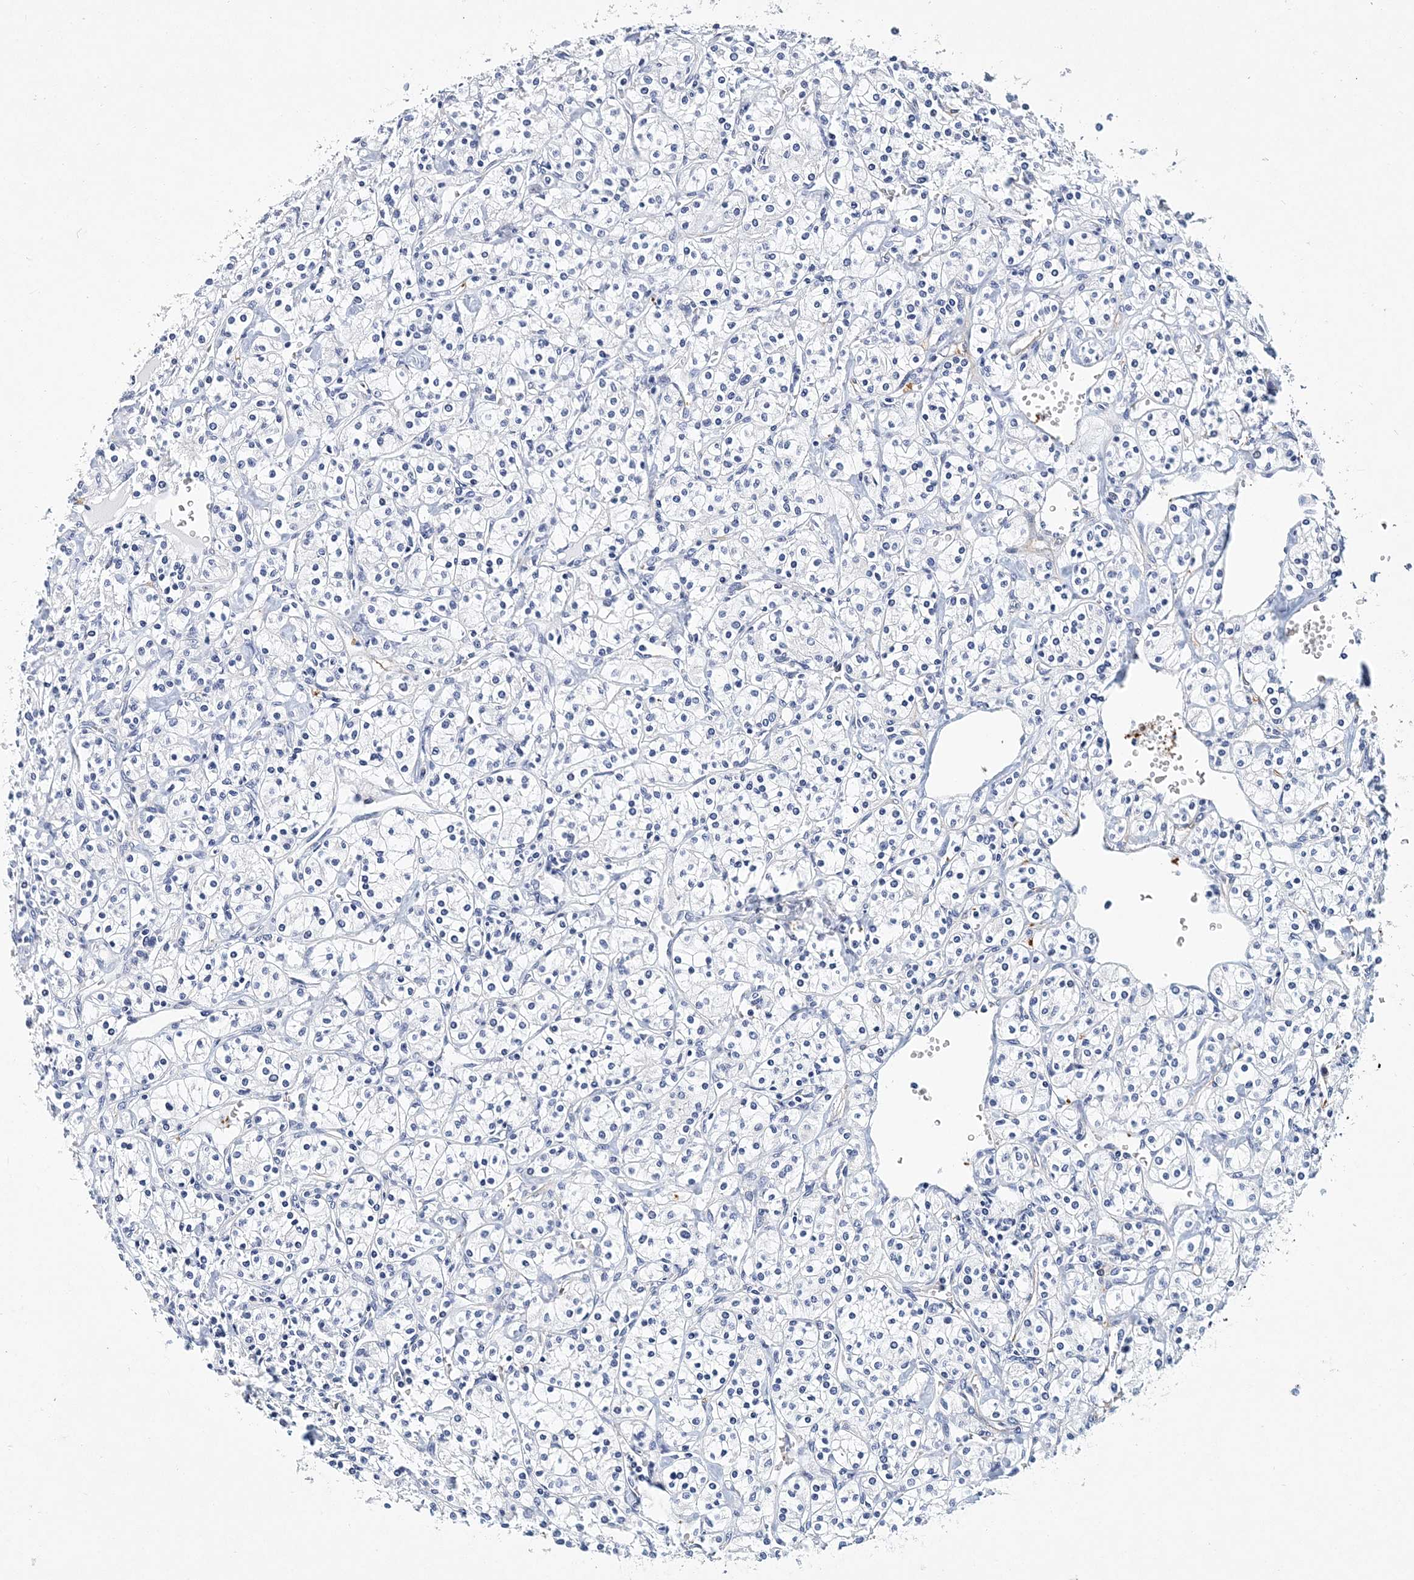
{"staining": {"intensity": "negative", "quantity": "none", "location": "none"}, "tissue": "renal cancer", "cell_type": "Tumor cells", "image_type": "cancer", "snomed": [{"axis": "morphology", "description": "Adenocarcinoma, NOS"}, {"axis": "topography", "description": "Kidney"}], "caption": "A high-resolution image shows immunohistochemistry staining of renal adenocarcinoma, which demonstrates no significant positivity in tumor cells.", "gene": "ITGA2B", "patient": {"sex": "male", "age": 77}}